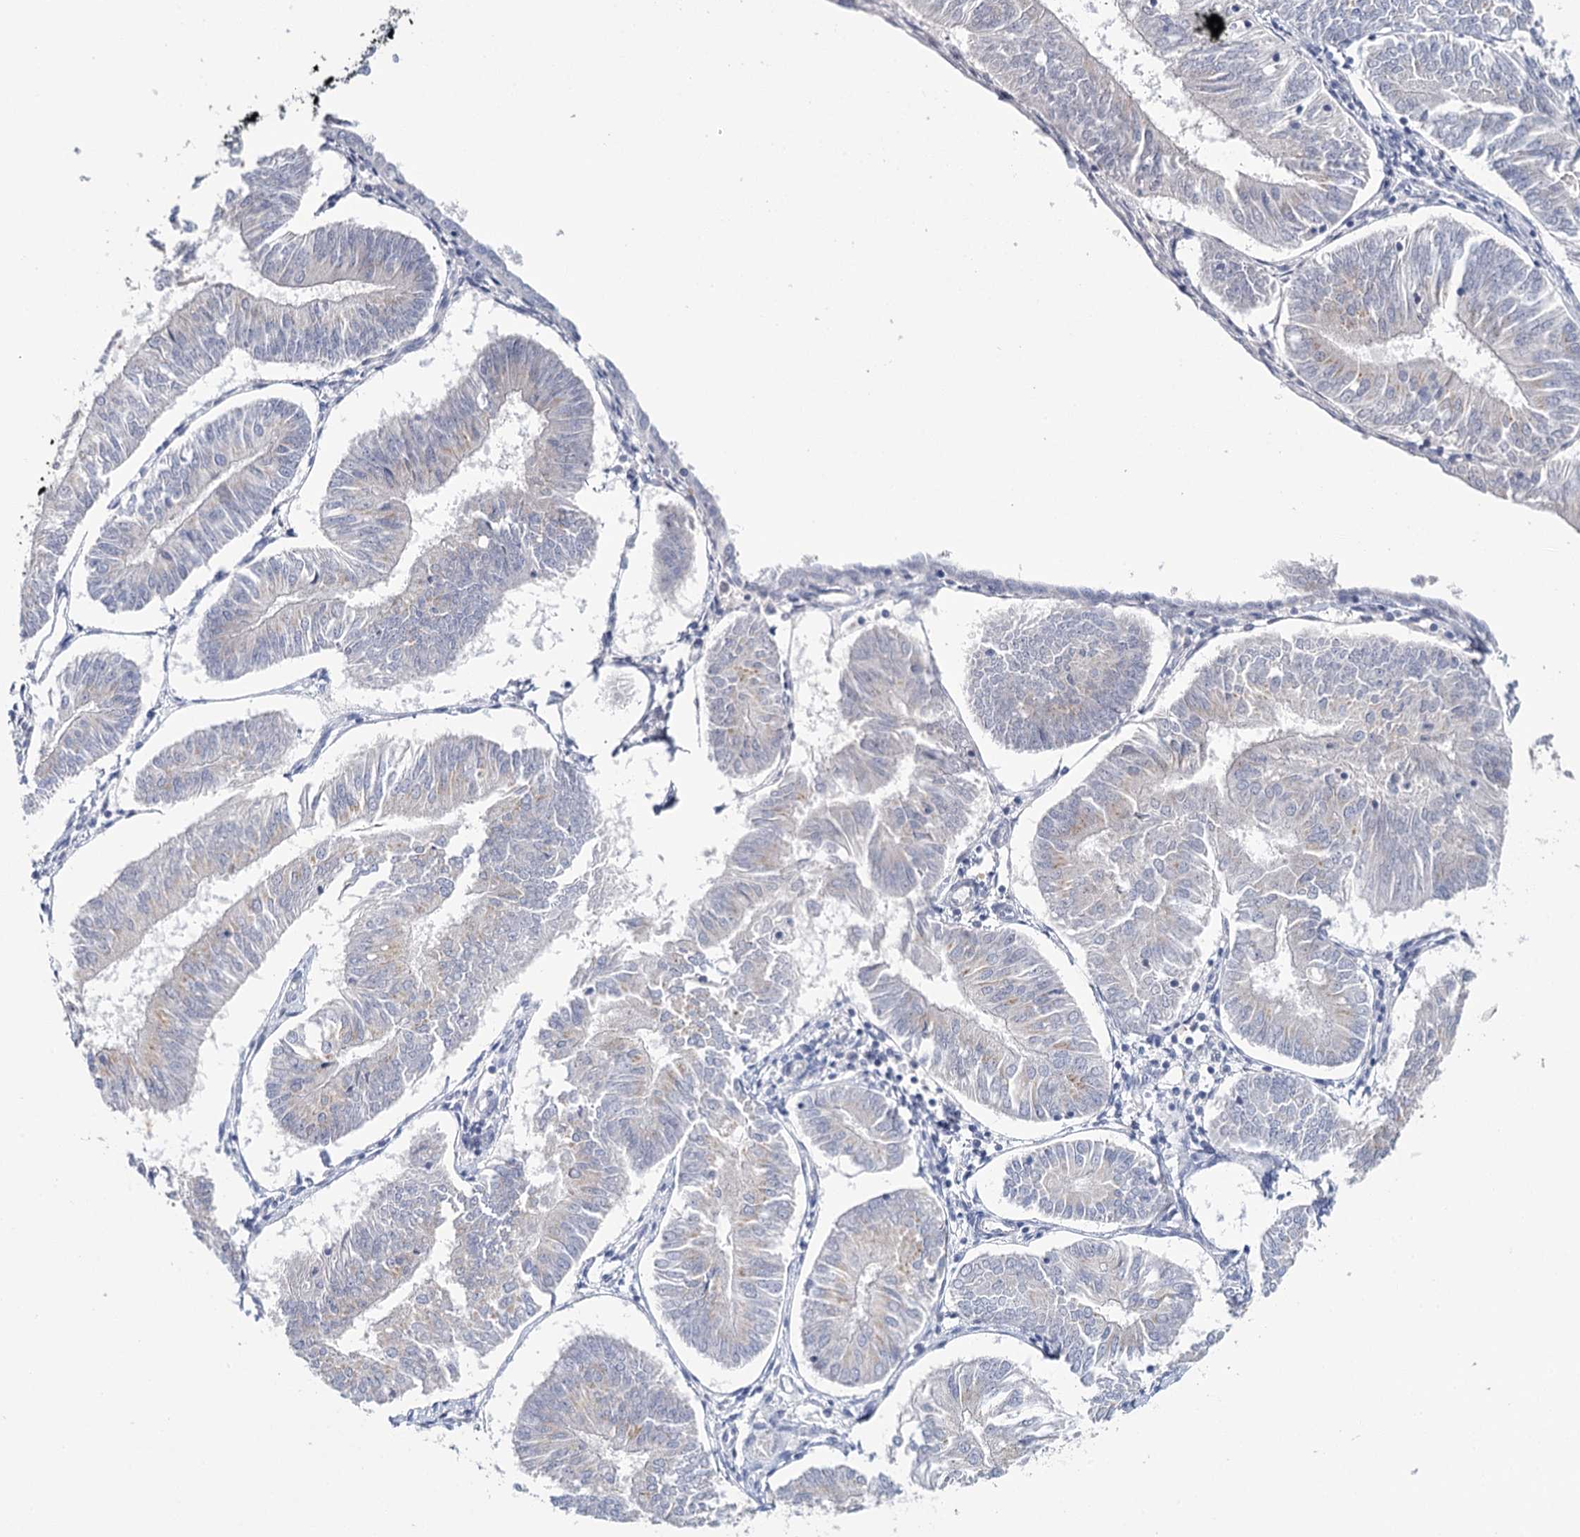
{"staining": {"intensity": "negative", "quantity": "none", "location": "none"}, "tissue": "endometrial cancer", "cell_type": "Tumor cells", "image_type": "cancer", "snomed": [{"axis": "morphology", "description": "Adenocarcinoma, NOS"}, {"axis": "topography", "description": "Endometrium"}], "caption": "Tumor cells show no significant positivity in adenocarcinoma (endometrial). Nuclei are stained in blue.", "gene": "TP53", "patient": {"sex": "female", "age": 58}}